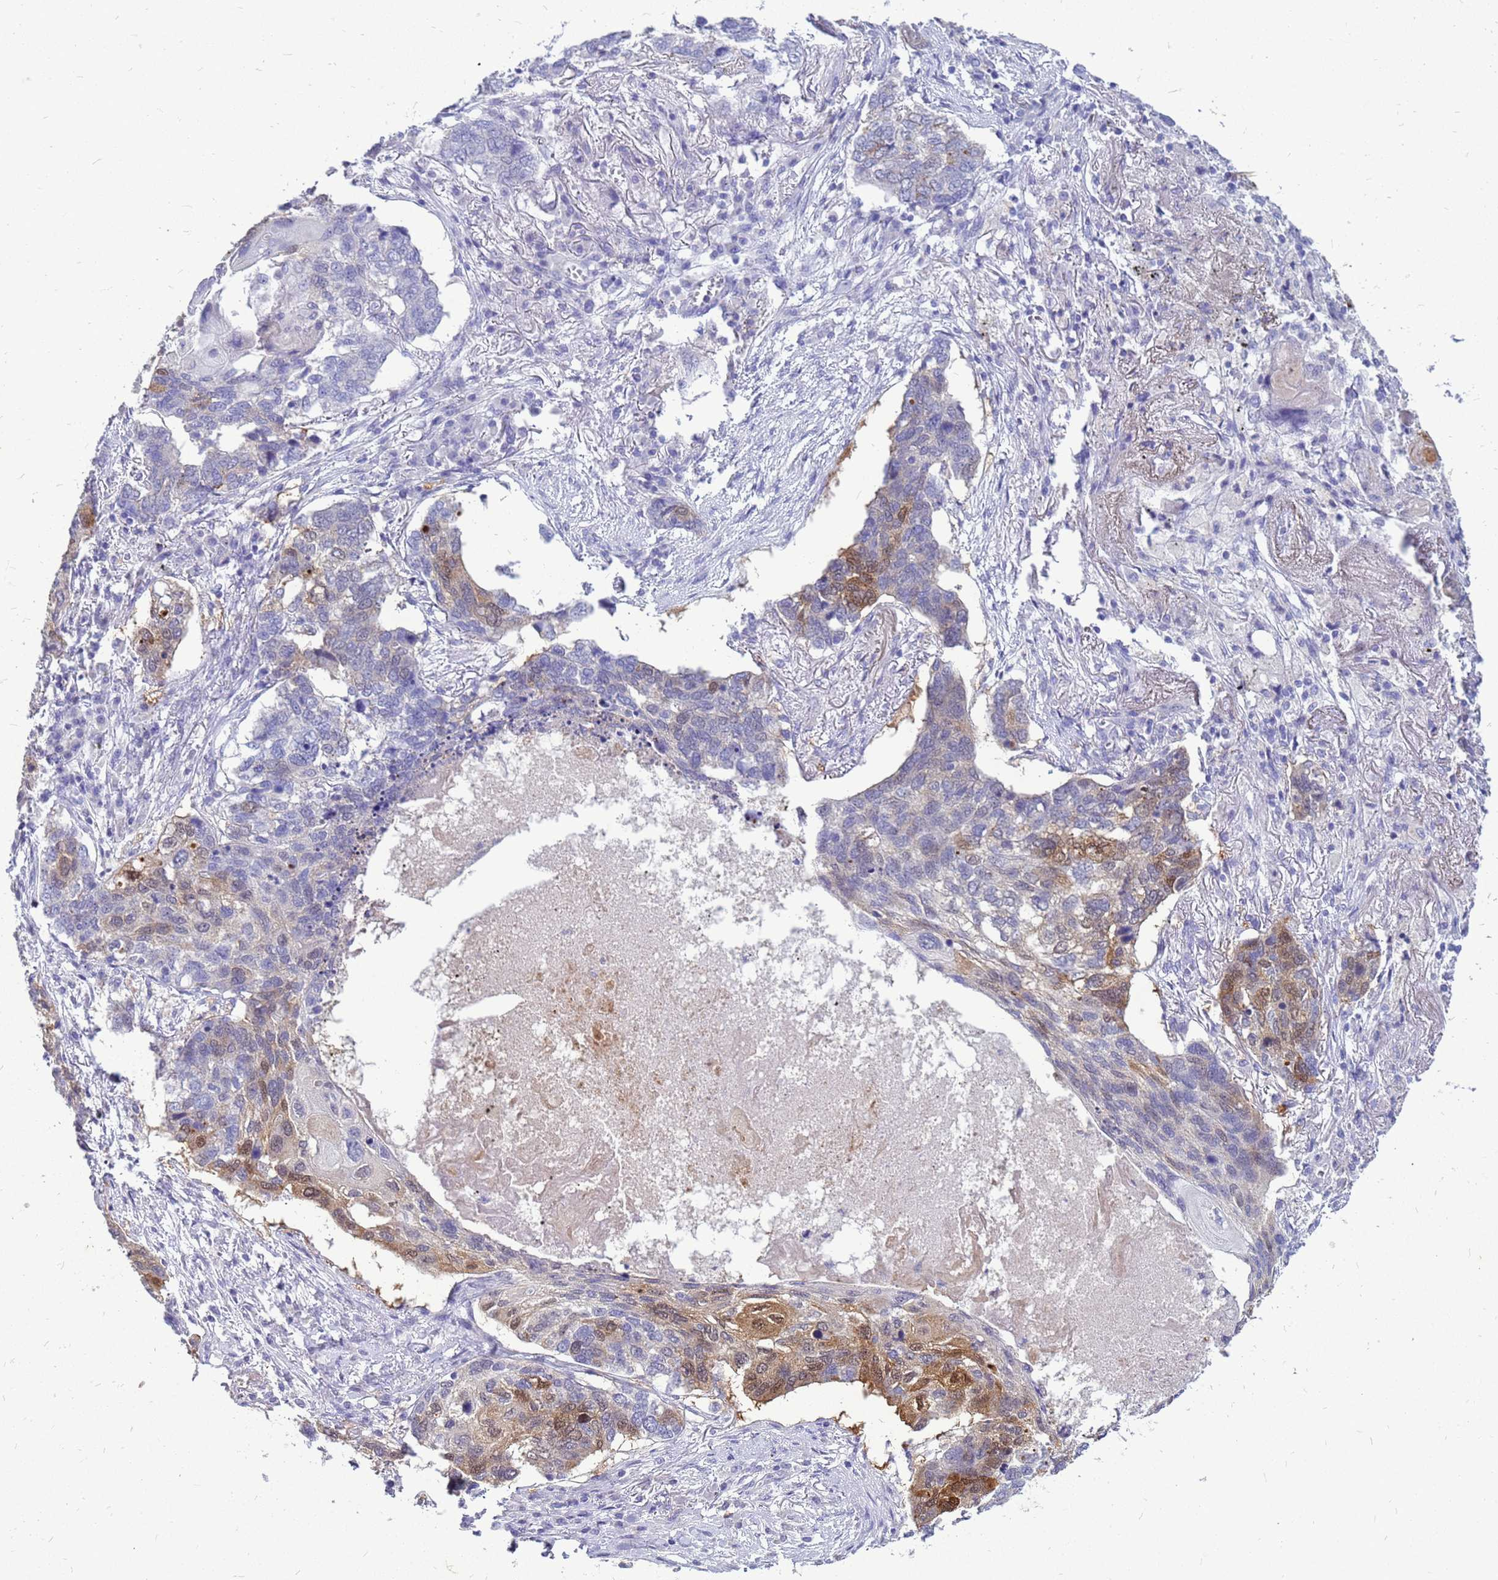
{"staining": {"intensity": "moderate", "quantity": "<25%", "location": "cytoplasmic/membranous,nuclear"}, "tissue": "lung cancer", "cell_type": "Tumor cells", "image_type": "cancer", "snomed": [{"axis": "morphology", "description": "Squamous cell carcinoma, NOS"}, {"axis": "topography", "description": "Lung"}], "caption": "A micrograph showing moderate cytoplasmic/membranous and nuclear staining in about <25% of tumor cells in lung squamous cell carcinoma, as visualized by brown immunohistochemical staining.", "gene": "AKR1C1", "patient": {"sex": "female", "age": 63}}